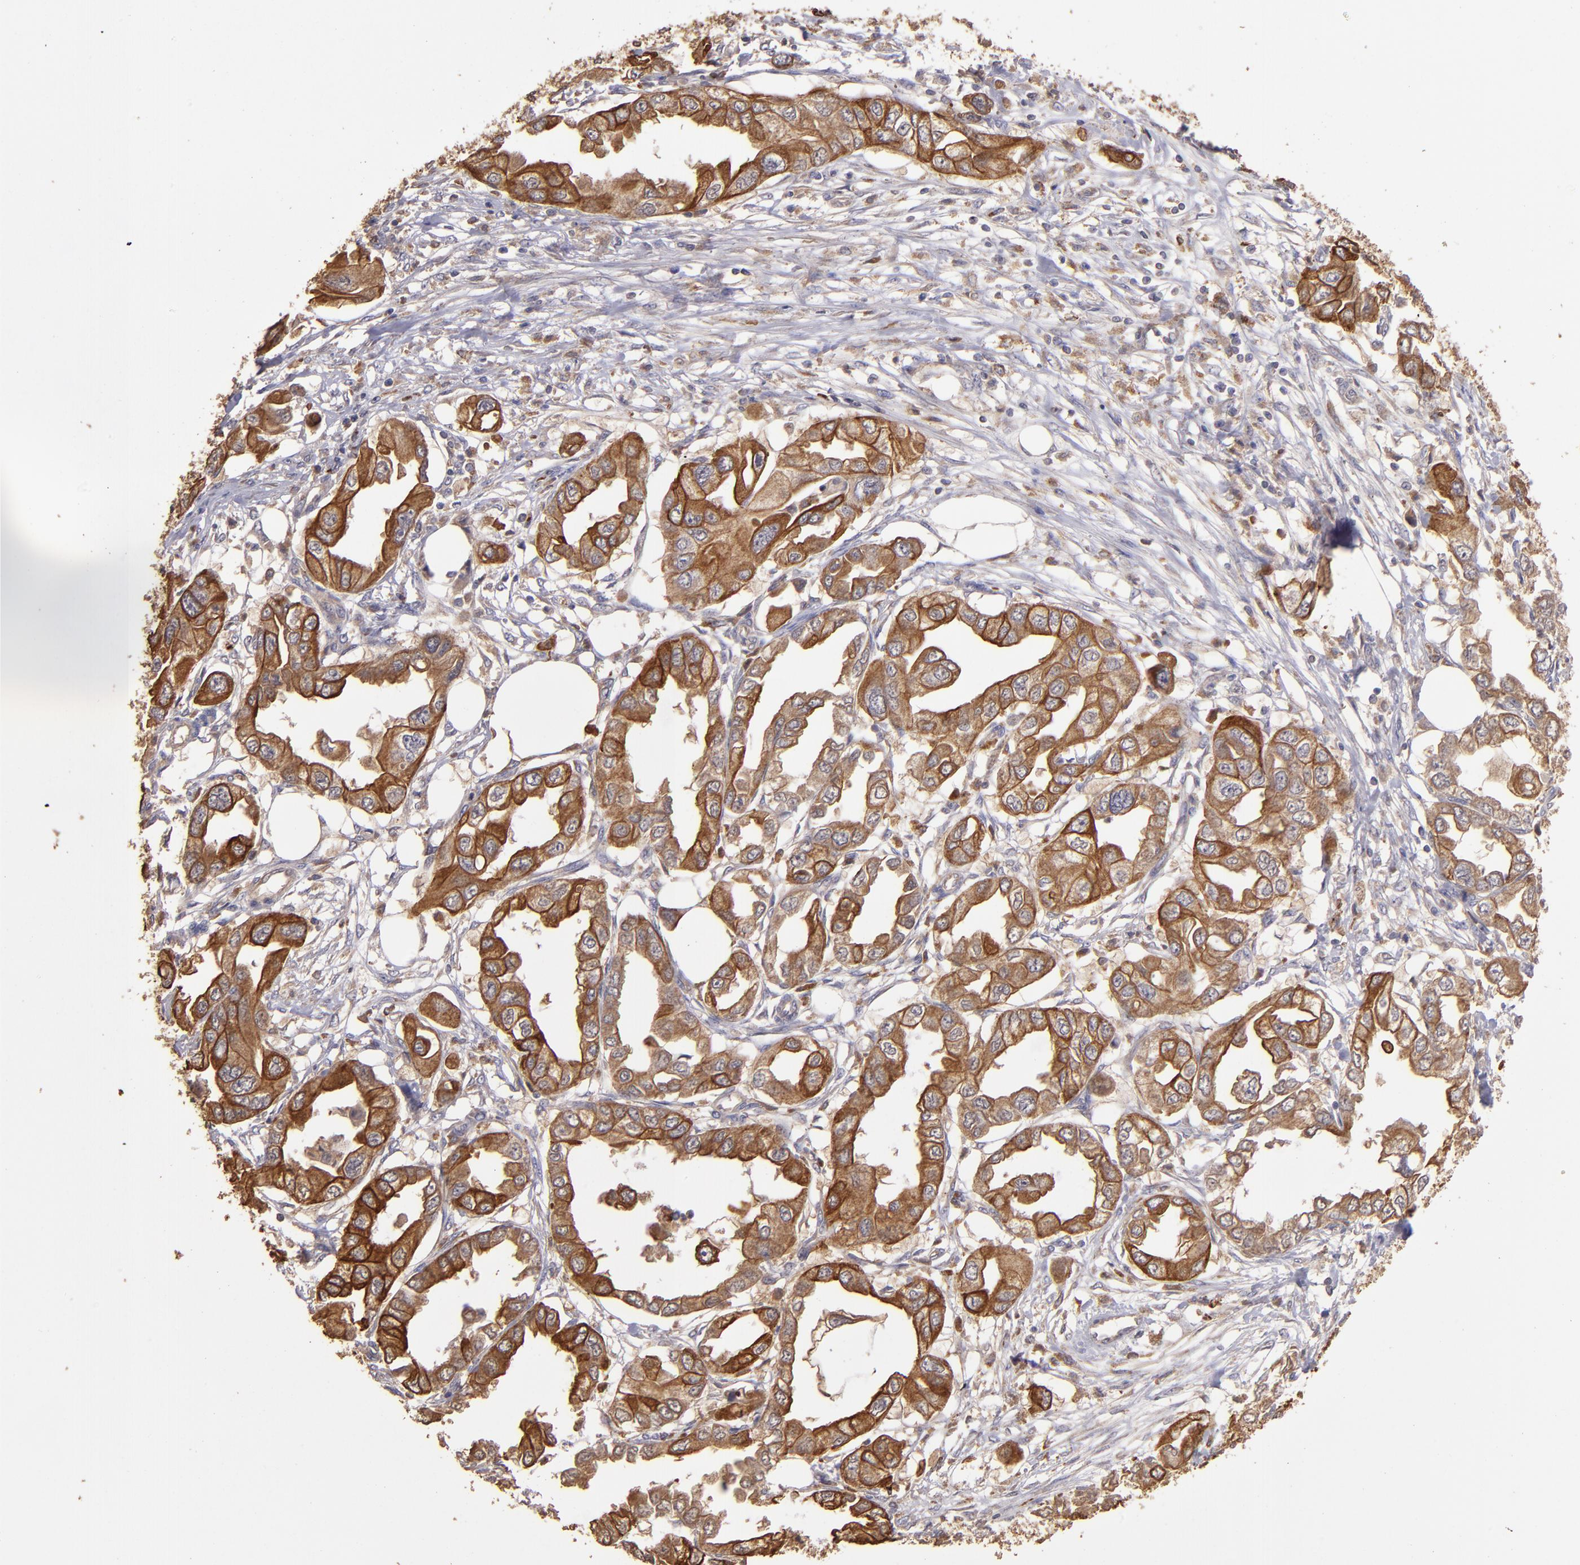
{"staining": {"intensity": "moderate", "quantity": ">75%", "location": "cytoplasmic/membranous"}, "tissue": "endometrial cancer", "cell_type": "Tumor cells", "image_type": "cancer", "snomed": [{"axis": "morphology", "description": "Adenocarcinoma, NOS"}, {"axis": "topography", "description": "Endometrium"}], "caption": "Adenocarcinoma (endometrial) stained with DAB (3,3'-diaminobenzidine) immunohistochemistry shows medium levels of moderate cytoplasmic/membranous expression in approximately >75% of tumor cells.", "gene": "SRRD", "patient": {"sex": "female", "age": 67}}